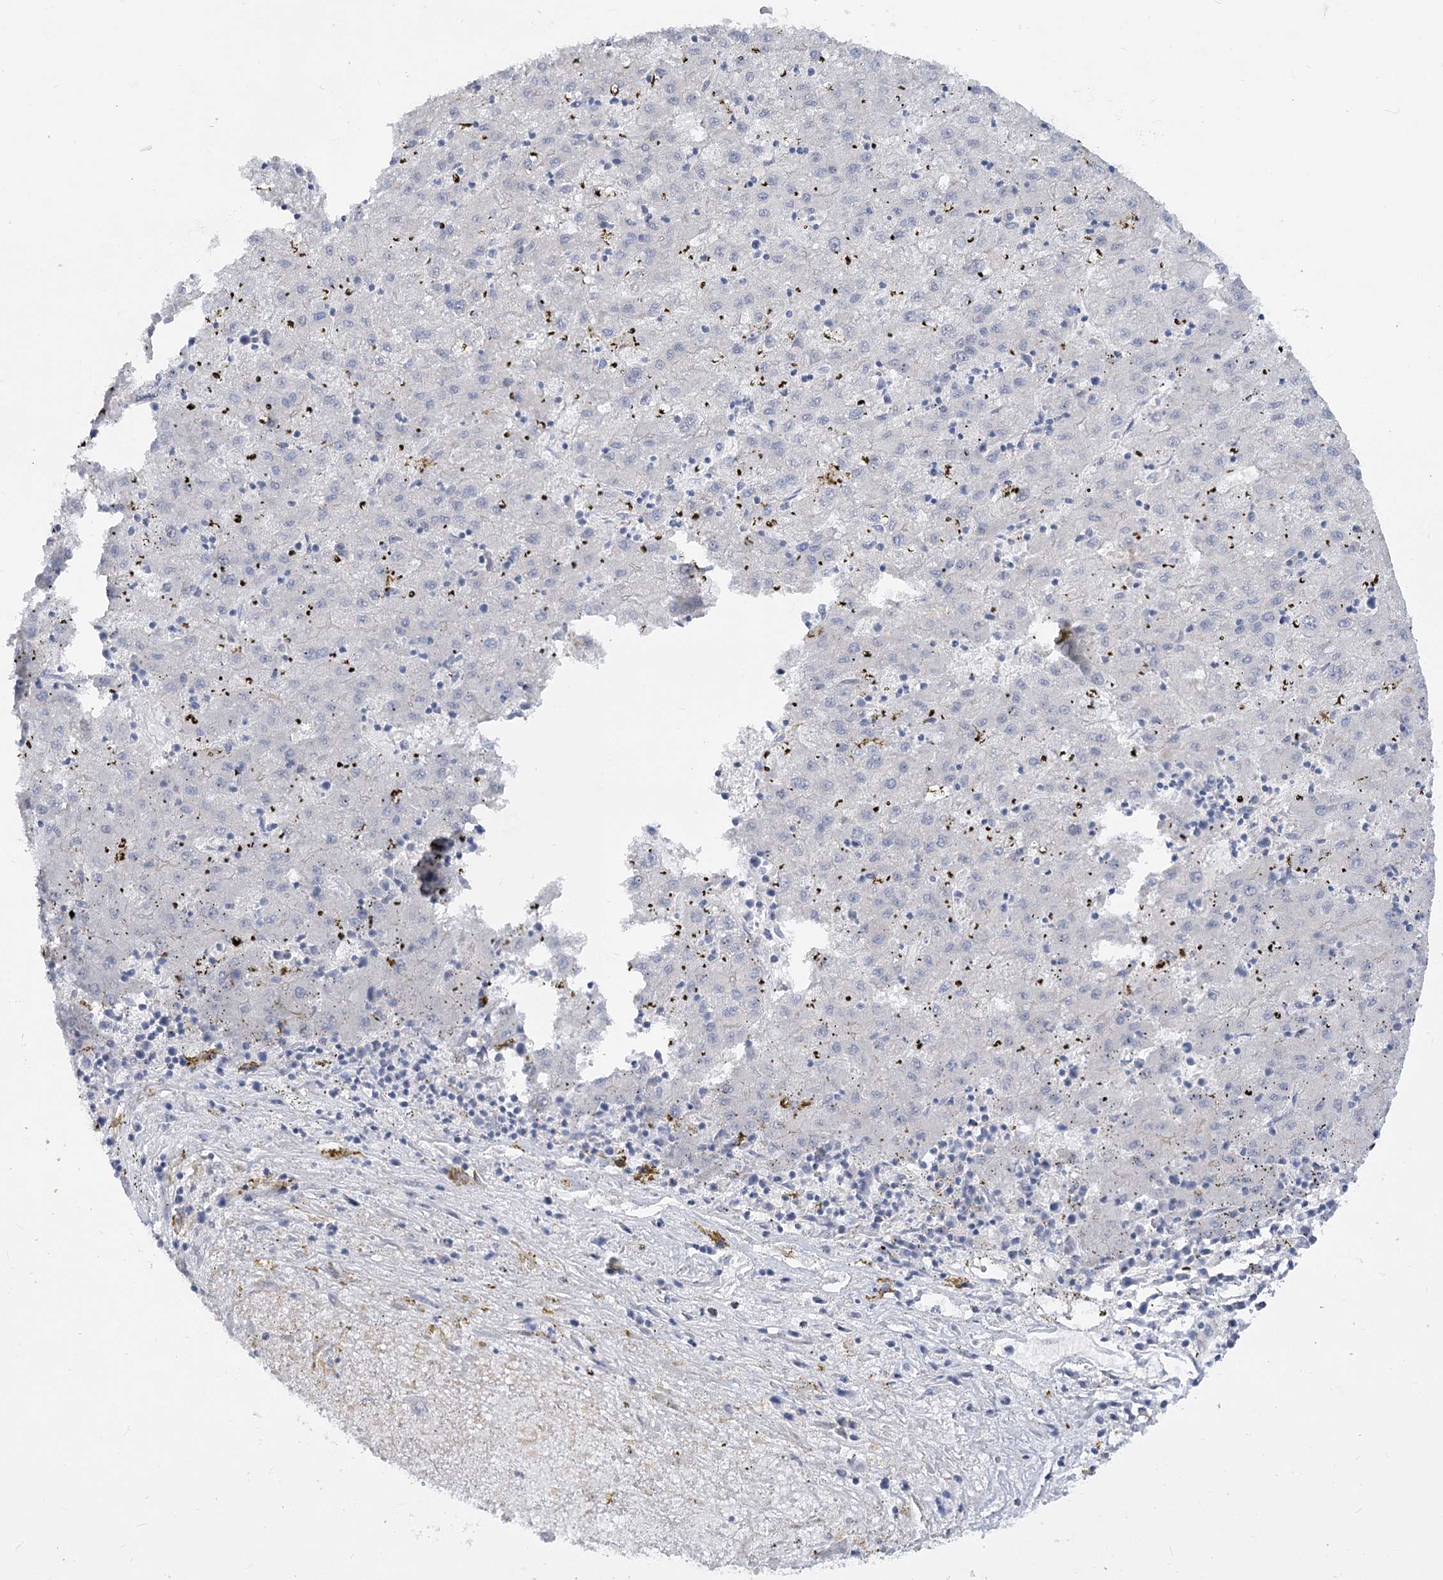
{"staining": {"intensity": "negative", "quantity": "none", "location": "none"}, "tissue": "liver cancer", "cell_type": "Tumor cells", "image_type": "cancer", "snomed": [{"axis": "morphology", "description": "Carcinoma, Hepatocellular, NOS"}, {"axis": "topography", "description": "Liver"}], "caption": "Micrograph shows no significant protein staining in tumor cells of liver cancer.", "gene": "EFHC2", "patient": {"sex": "male", "age": 72}}